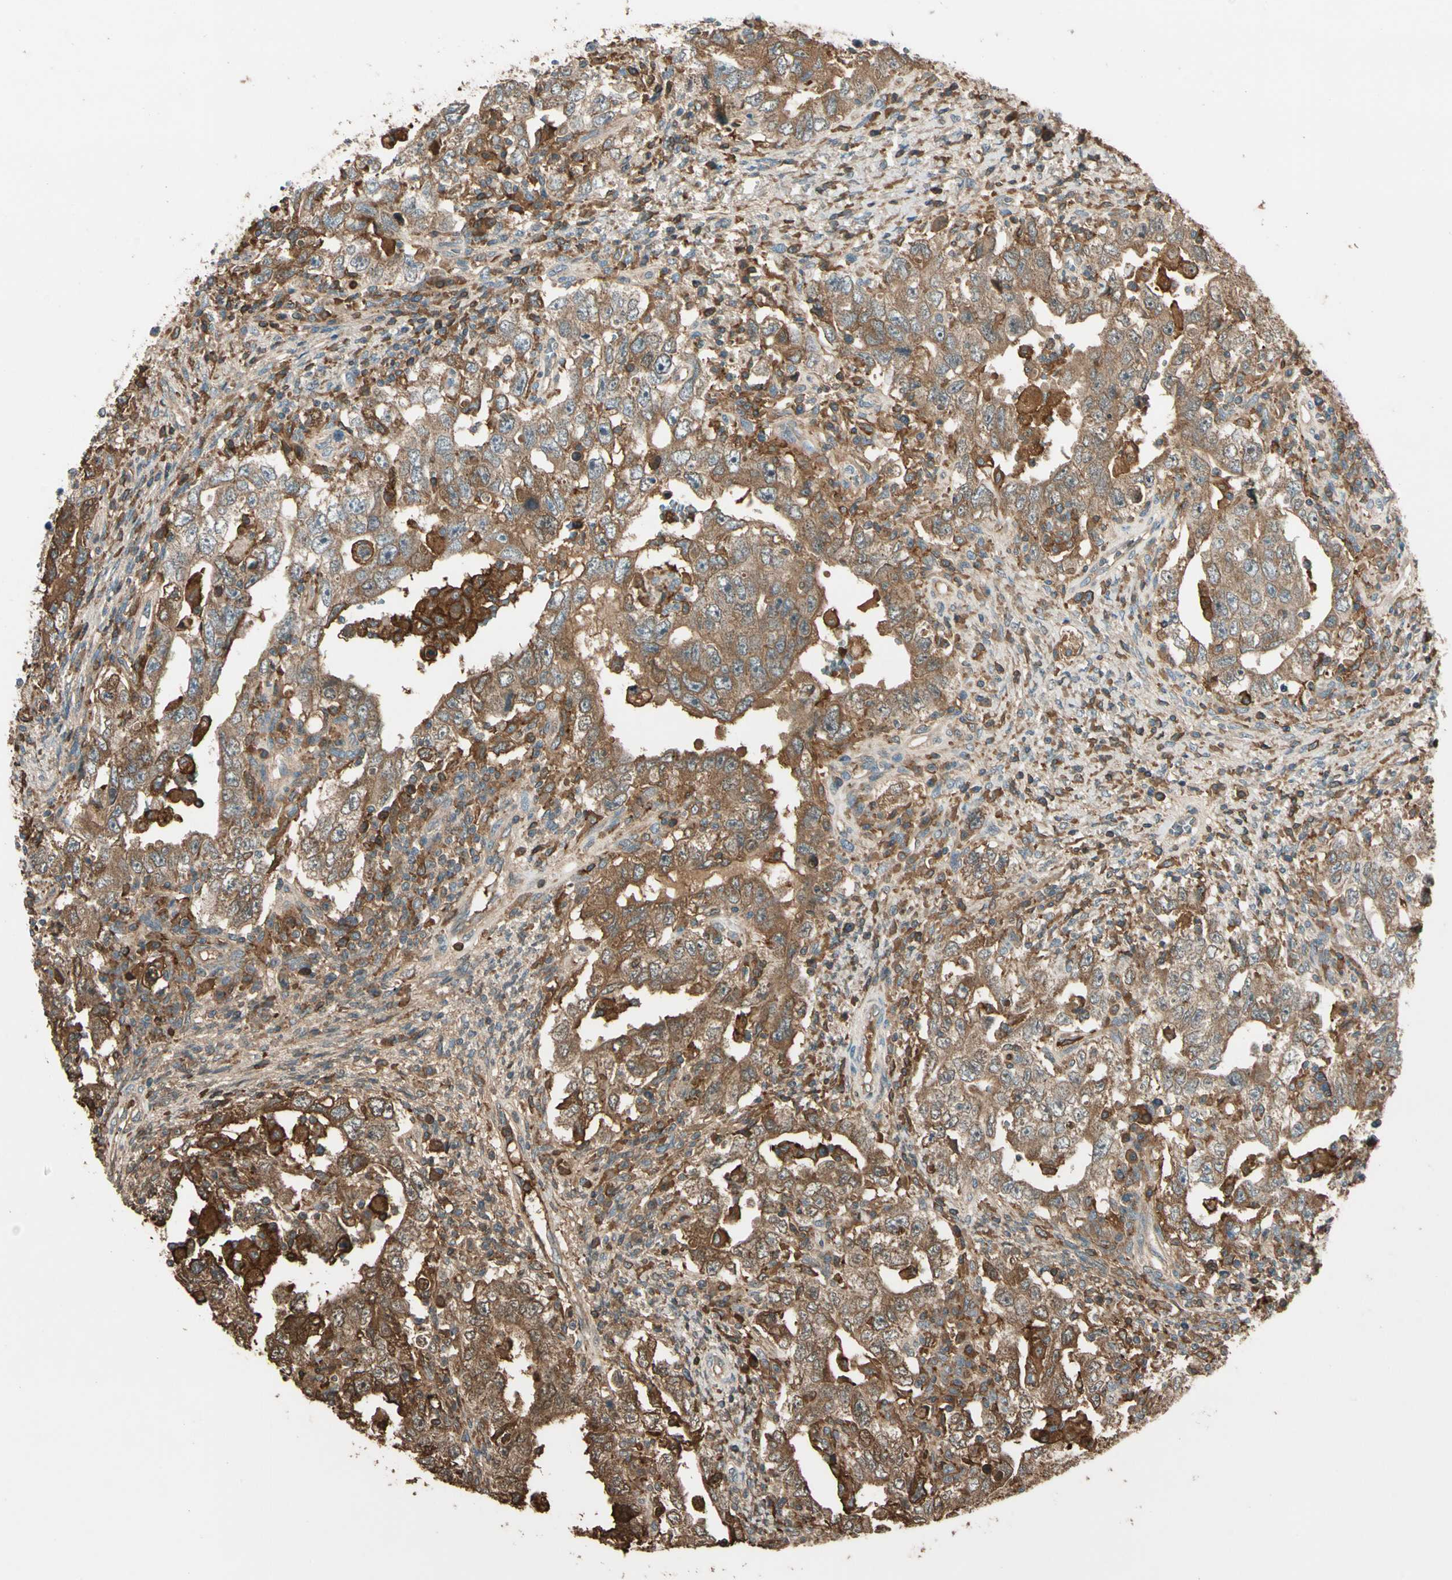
{"staining": {"intensity": "moderate", "quantity": ">75%", "location": "cytoplasmic/membranous"}, "tissue": "testis cancer", "cell_type": "Tumor cells", "image_type": "cancer", "snomed": [{"axis": "morphology", "description": "Carcinoma, Embryonal, NOS"}, {"axis": "topography", "description": "Testis"}], "caption": "The micrograph demonstrates staining of embryonal carcinoma (testis), revealing moderate cytoplasmic/membranous protein positivity (brown color) within tumor cells. (Stains: DAB in brown, nuclei in blue, Microscopy: brightfield microscopy at high magnification).", "gene": "STX11", "patient": {"sex": "male", "age": 26}}